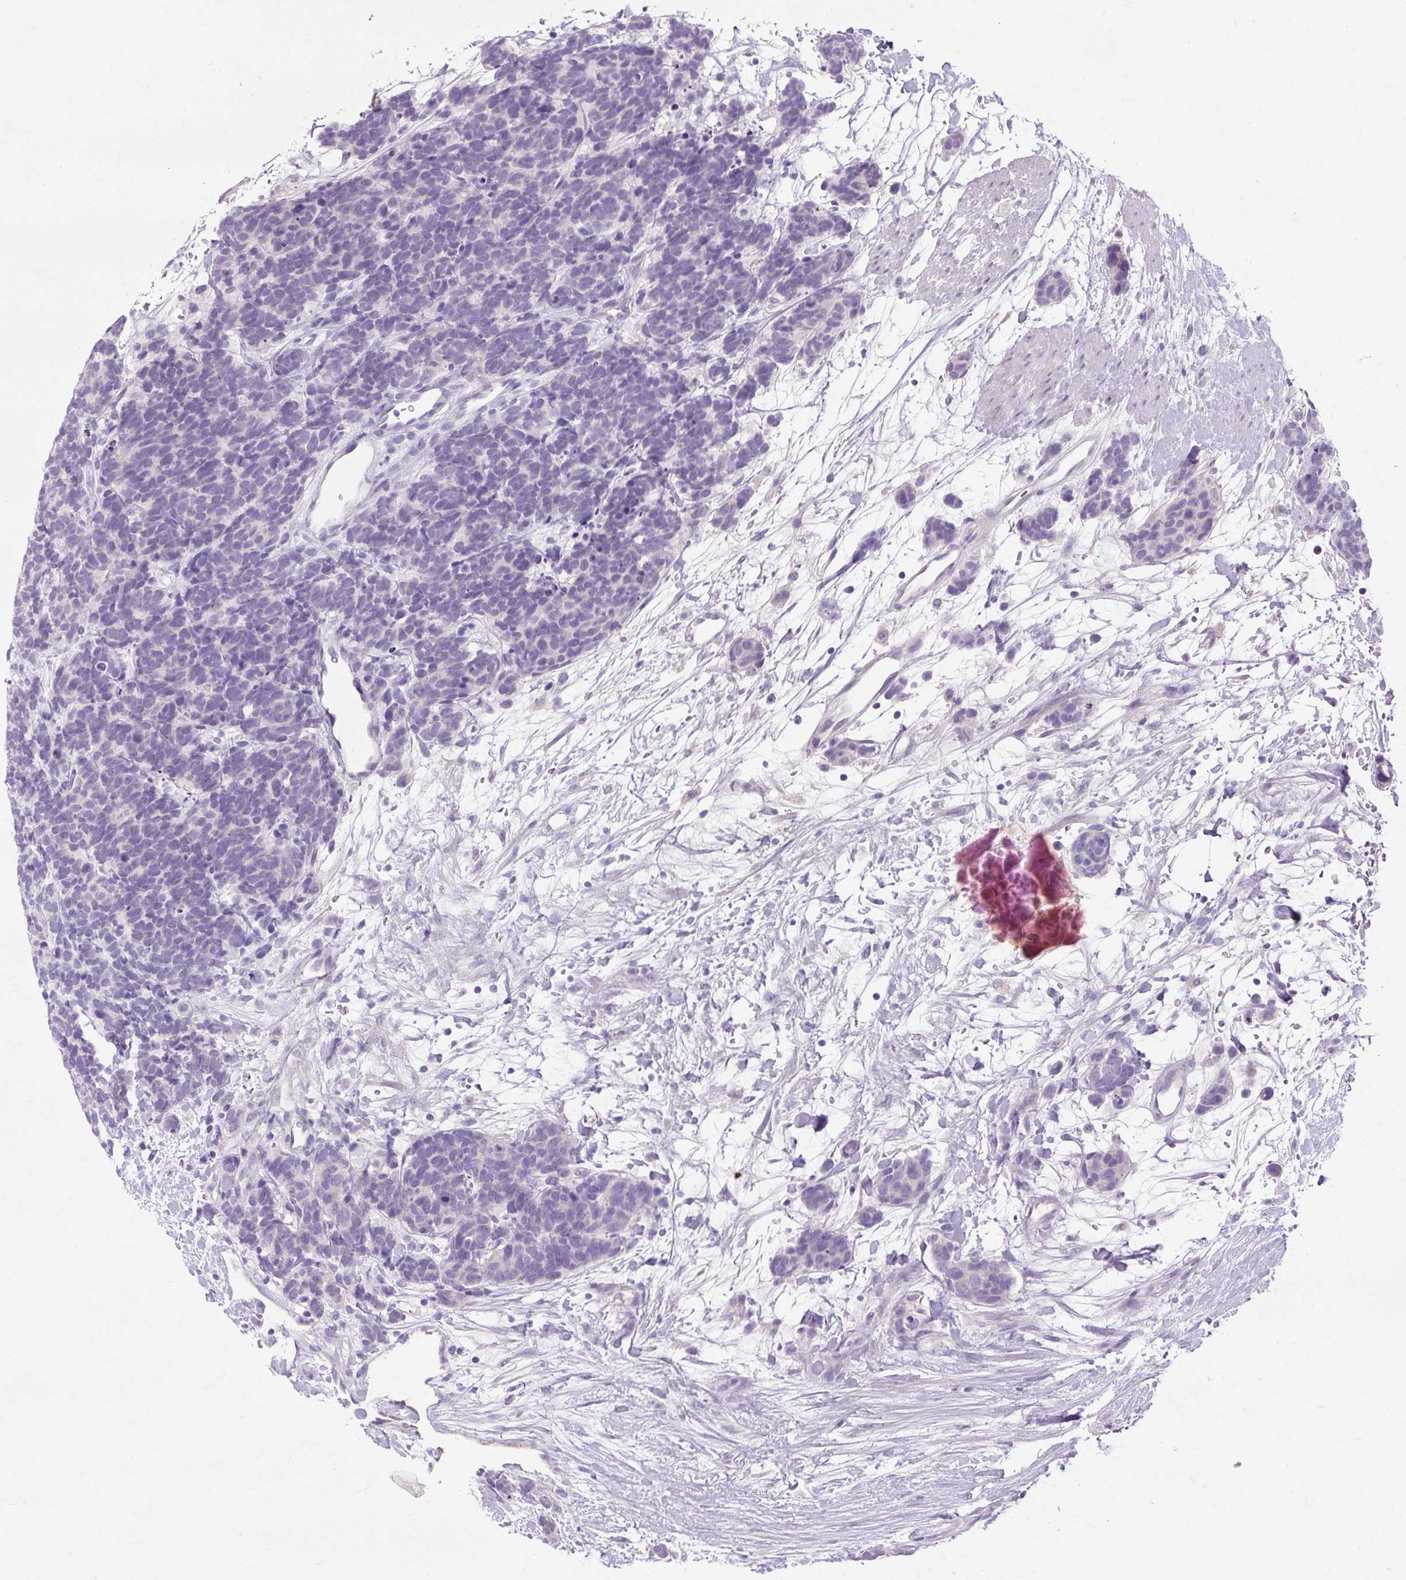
{"staining": {"intensity": "negative", "quantity": "none", "location": "none"}, "tissue": "carcinoid", "cell_type": "Tumor cells", "image_type": "cancer", "snomed": [{"axis": "morphology", "description": "Carcinoma, NOS"}, {"axis": "morphology", "description": "Carcinoid, malignant, NOS"}, {"axis": "topography", "description": "Prostate"}], "caption": "DAB immunohistochemical staining of carcinoid (malignant) reveals no significant positivity in tumor cells. The staining was performed using DAB (3,3'-diaminobenzidine) to visualize the protein expression in brown, while the nuclei were stained in blue with hematoxylin (Magnification: 20x).", "gene": "ARRDC2", "patient": {"sex": "male", "age": 57}}